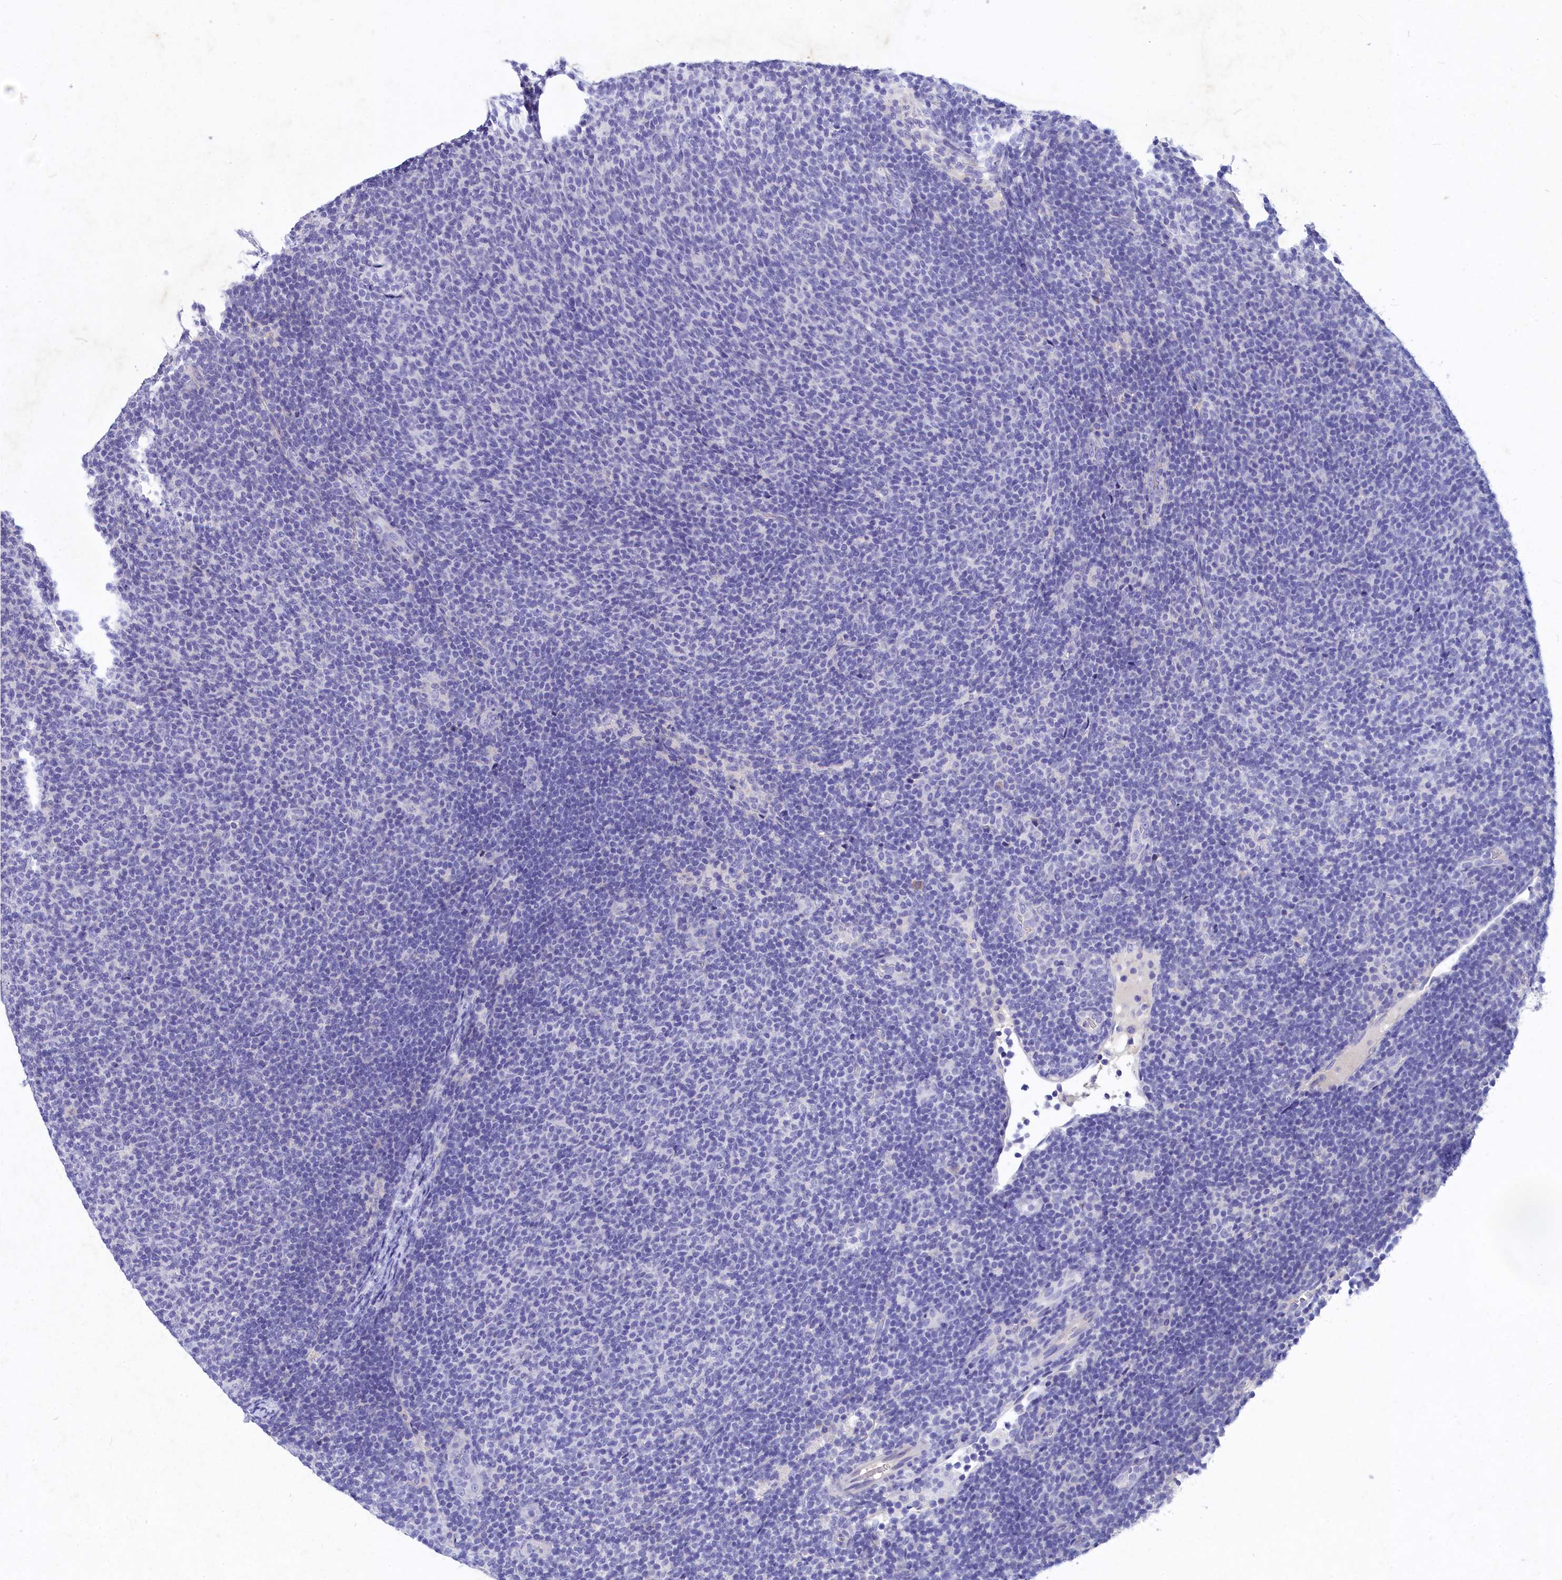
{"staining": {"intensity": "negative", "quantity": "none", "location": "none"}, "tissue": "lymphoma", "cell_type": "Tumor cells", "image_type": "cancer", "snomed": [{"axis": "morphology", "description": "Malignant lymphoma, non-Hodgkin's type, Low grade"}, {"axis": "topography", "description": "Lymph node"}], "caption": "Human low-grade malignant lymphoma, non-Hodgkin's type stained for a protein using immunohistochemistry (IHC) reveals no positivity in tumor cells.", "gene": "DEFB119", "patient": {"sex": "male", "age": 66}}